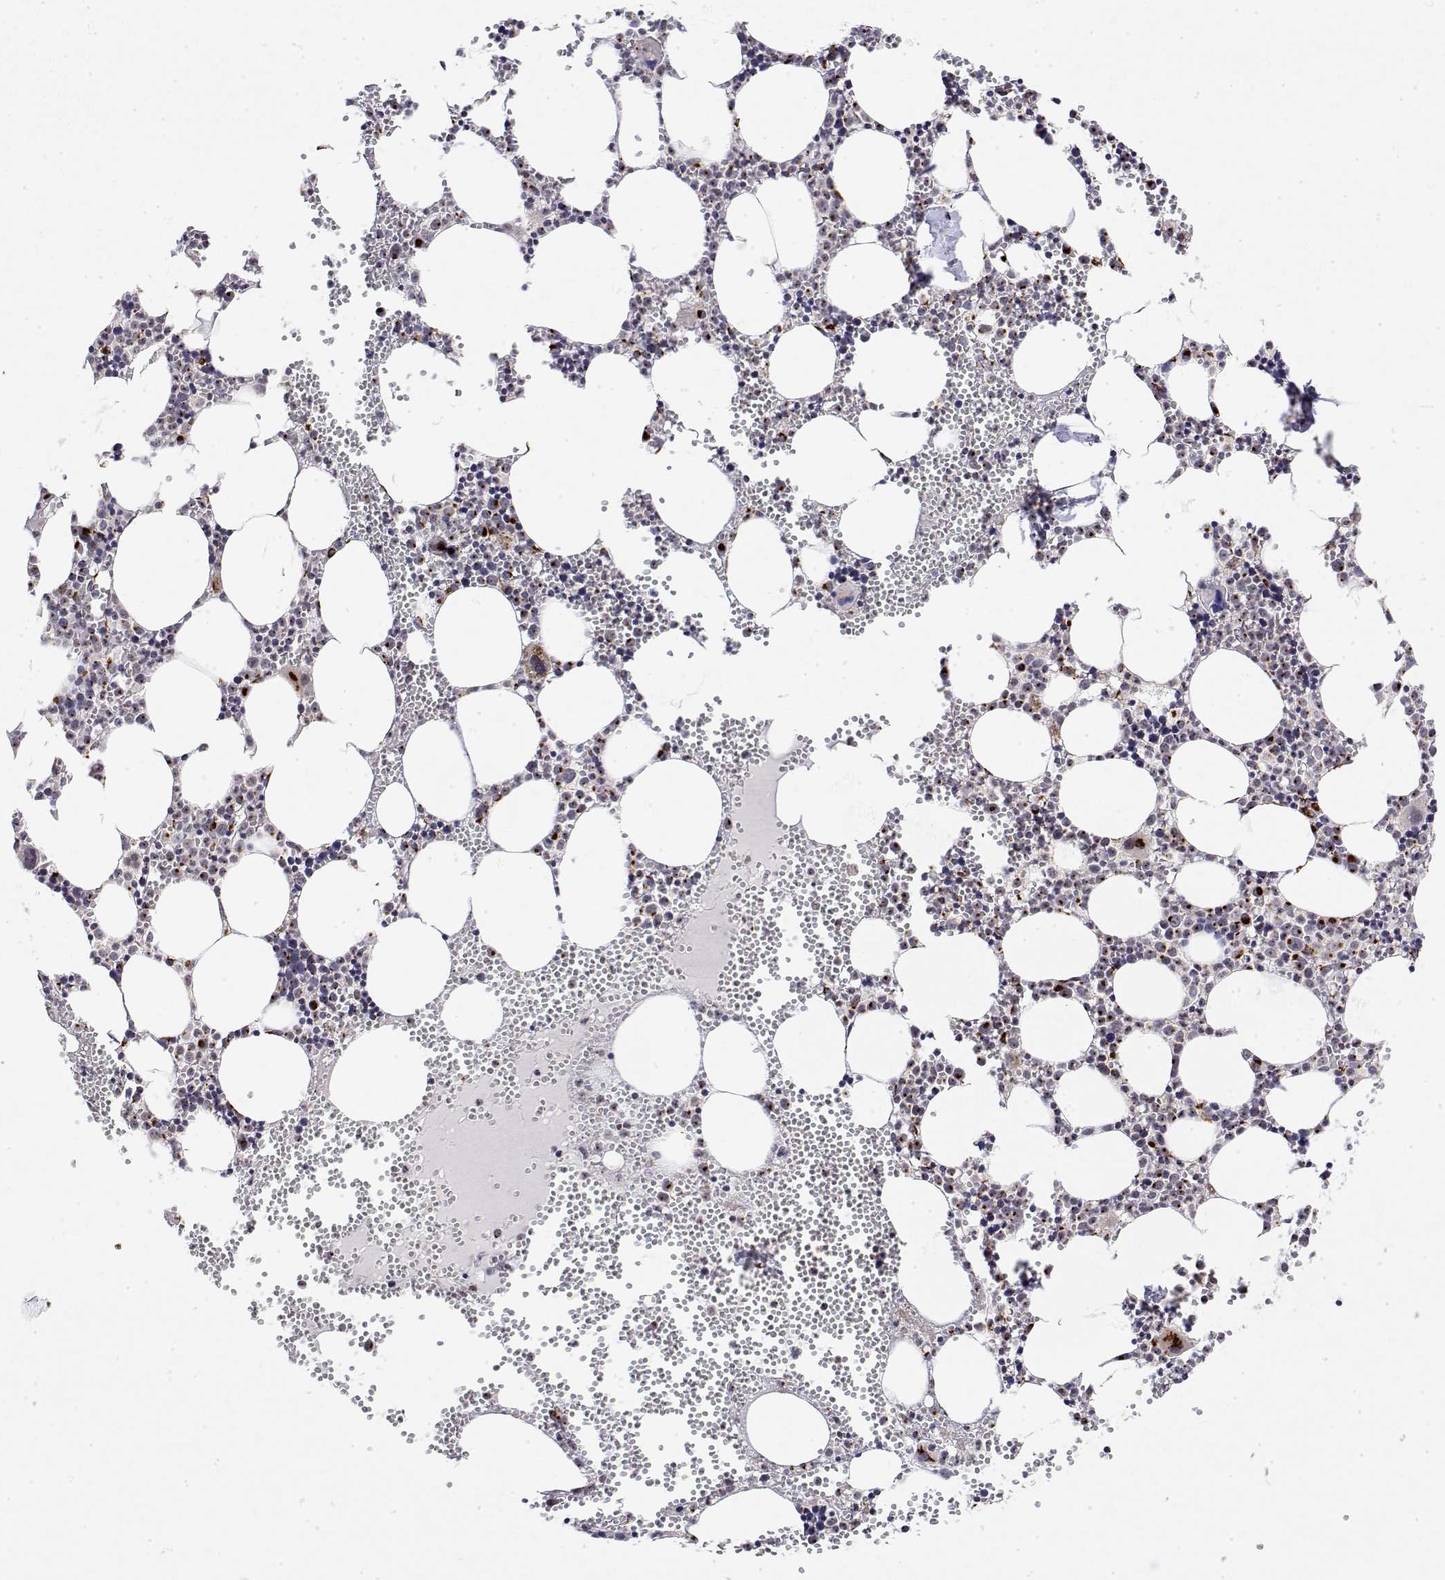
{"staining": {"intensity": "strong", "quantity": "<25%", "location": "cytoplasmic/membranous"}, "tissue": "bone marrow", "cell_type": "Hematopoietic cells", "image_type": "normal", "snomed": [{"axis": "morphology", "description": "Normal tissue, NOS"}, {"axis": "topography", "description": "Bone marrow"}], "caption": "The immunohistochemical stain highlights strong cytoplasmic/membranous expression in hematopoietic cells of normal bone marrow.", "gene": "YIPF3", "patient": {"sex": "male", "age": 89}}